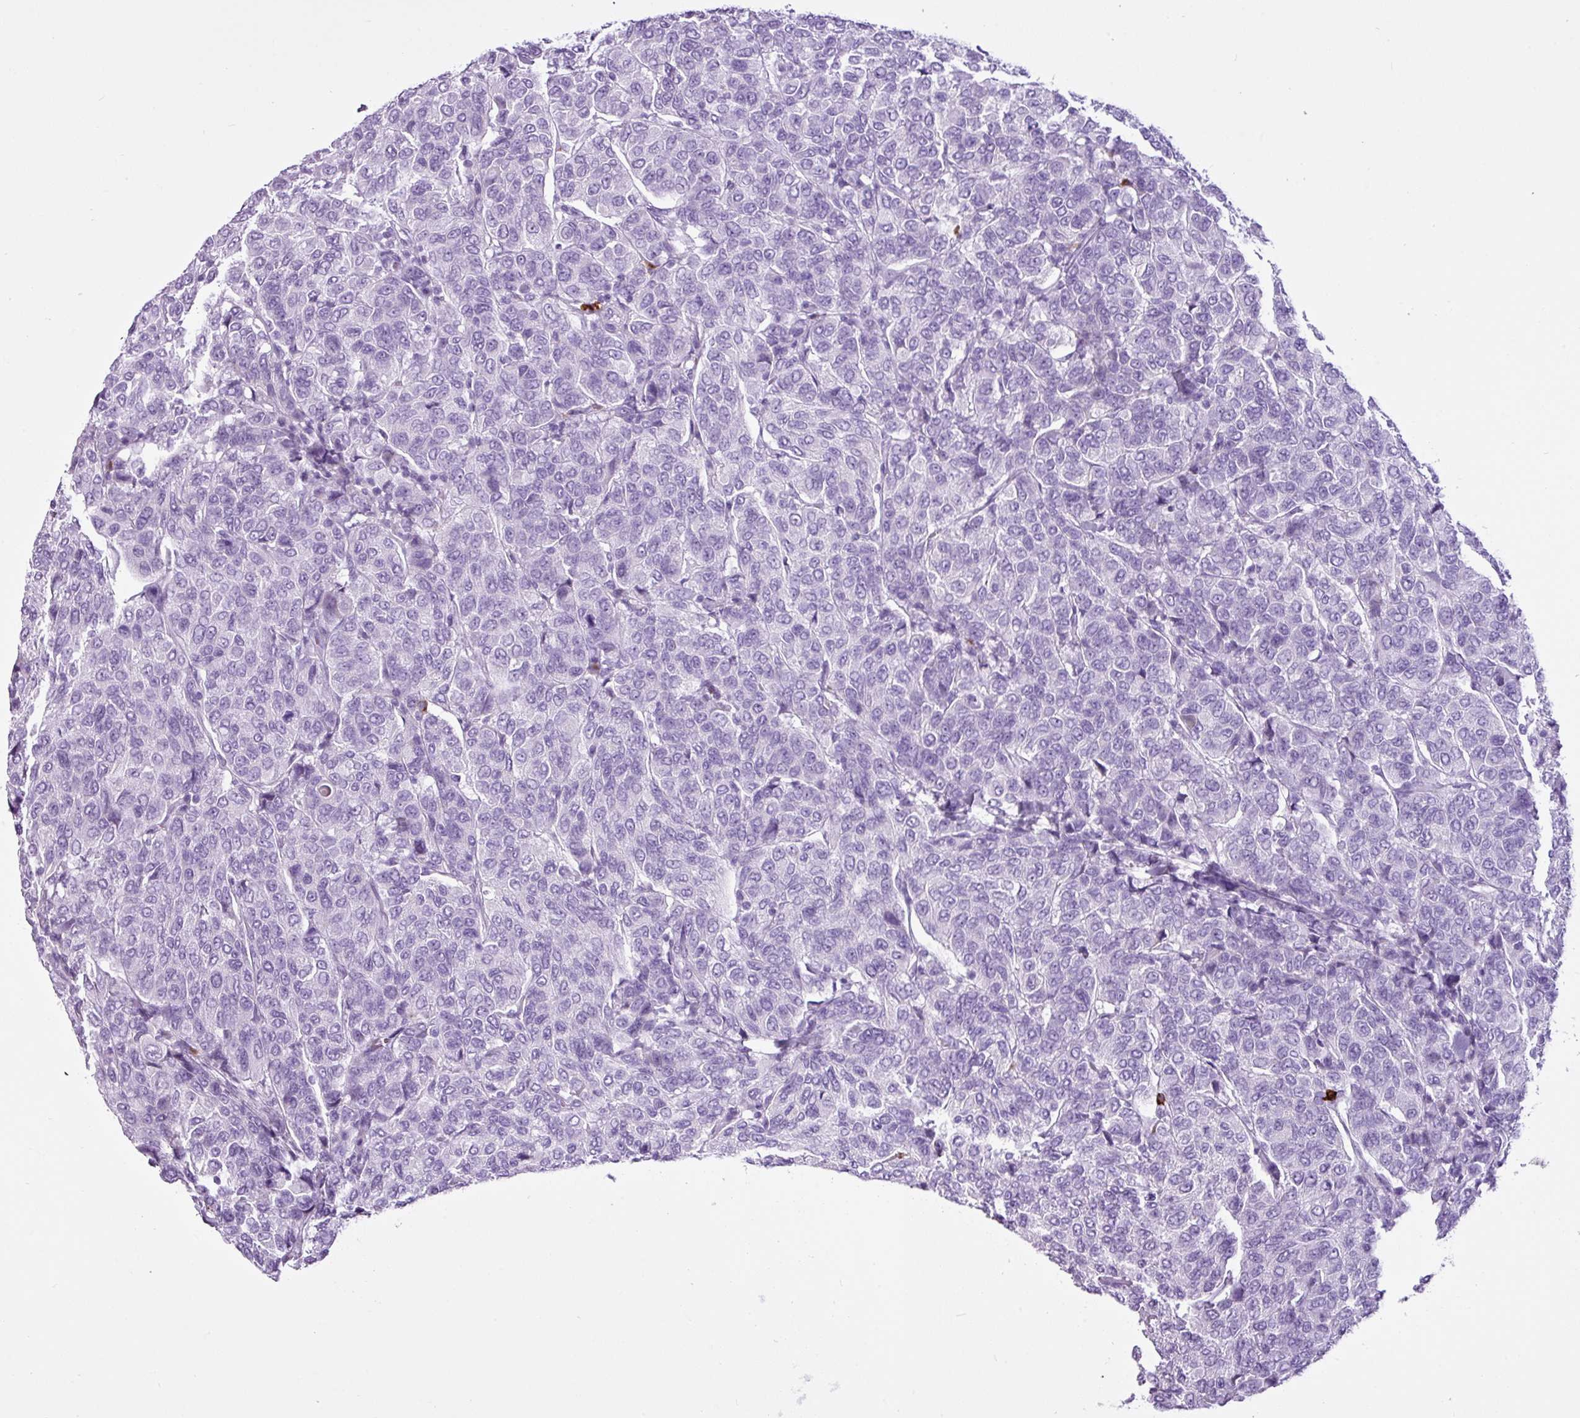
{"staining": {"intensity": "negative", "quantity": "none", "location": "none"}, "tissue": "breast cancer", "cell_type": "Tumor cells", "image_type": "cancer", "snomed": [{"axis": "morphology", "description": "Duct carcinoma"}, {"axis": "topography", "description": "Breast"}], "caption": "Immunohistochemistry photomicrograph of neoplastic tissue: human breast invasive ductal carcinoma stained with DAB demonstrates no significant protein expression in tumor cells.", "gene": "LILRB4", "patient": {"sex": "female", "age": 55}}